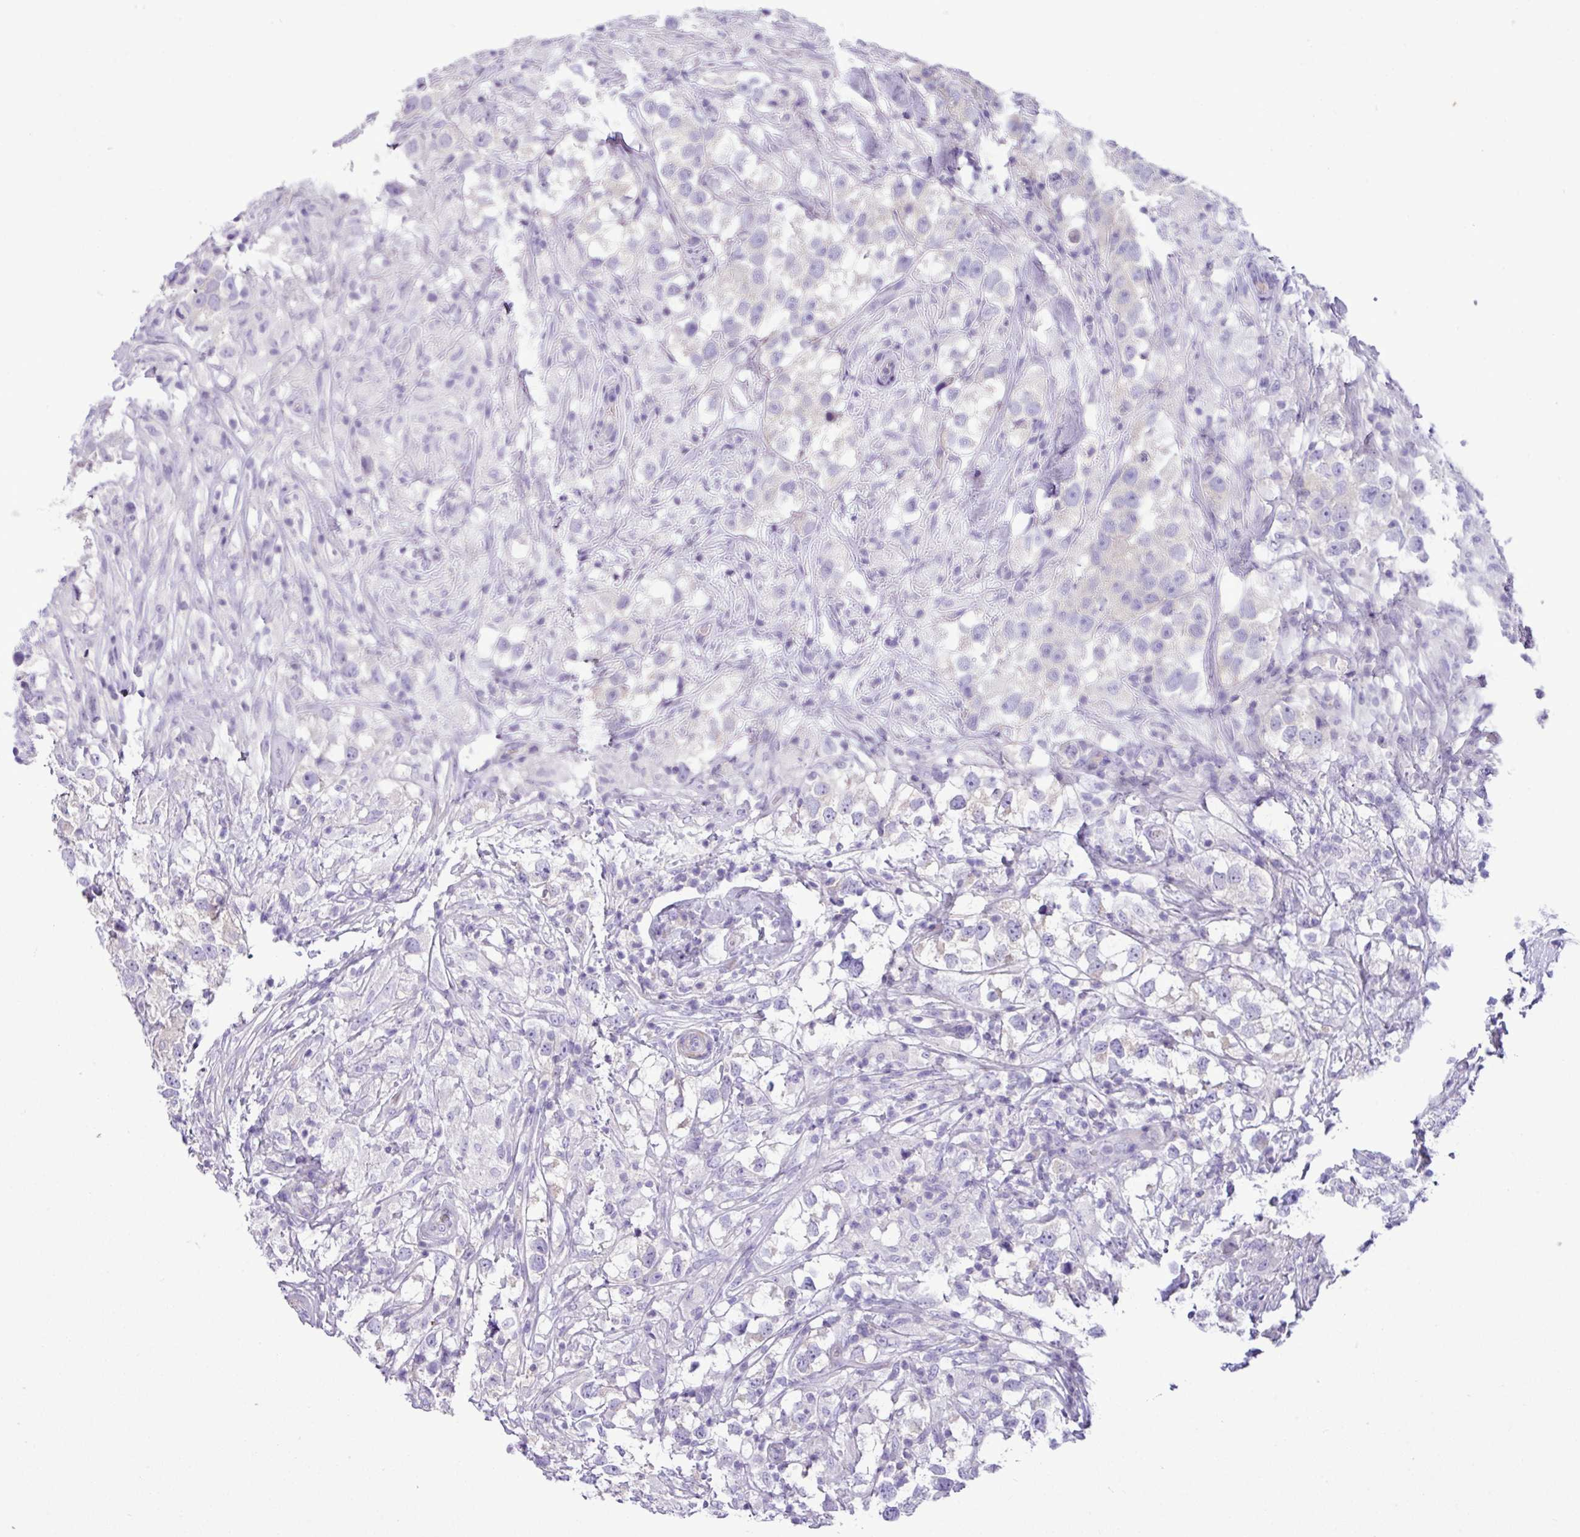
{"staining": {"intensity": "negative", "quantity": "none", "location": "none"}, "tissue": "testis cancer", "cell_type": "Tumor cells", "image_type": "cancer", "snomed": [{"axis": "morphology", "description": "Seminoma, NOS"}, {"axis": "topography", "description": "Testis"}], "caption": "High magnification brightfield microscopy of testis seminoma stained with DAB (brown) and counterstained with hematoxylin (blue): tumor cells show no significant expression.", "gene": "ZSCAN5A", "patient": {"sex": "male", "age": 46}}